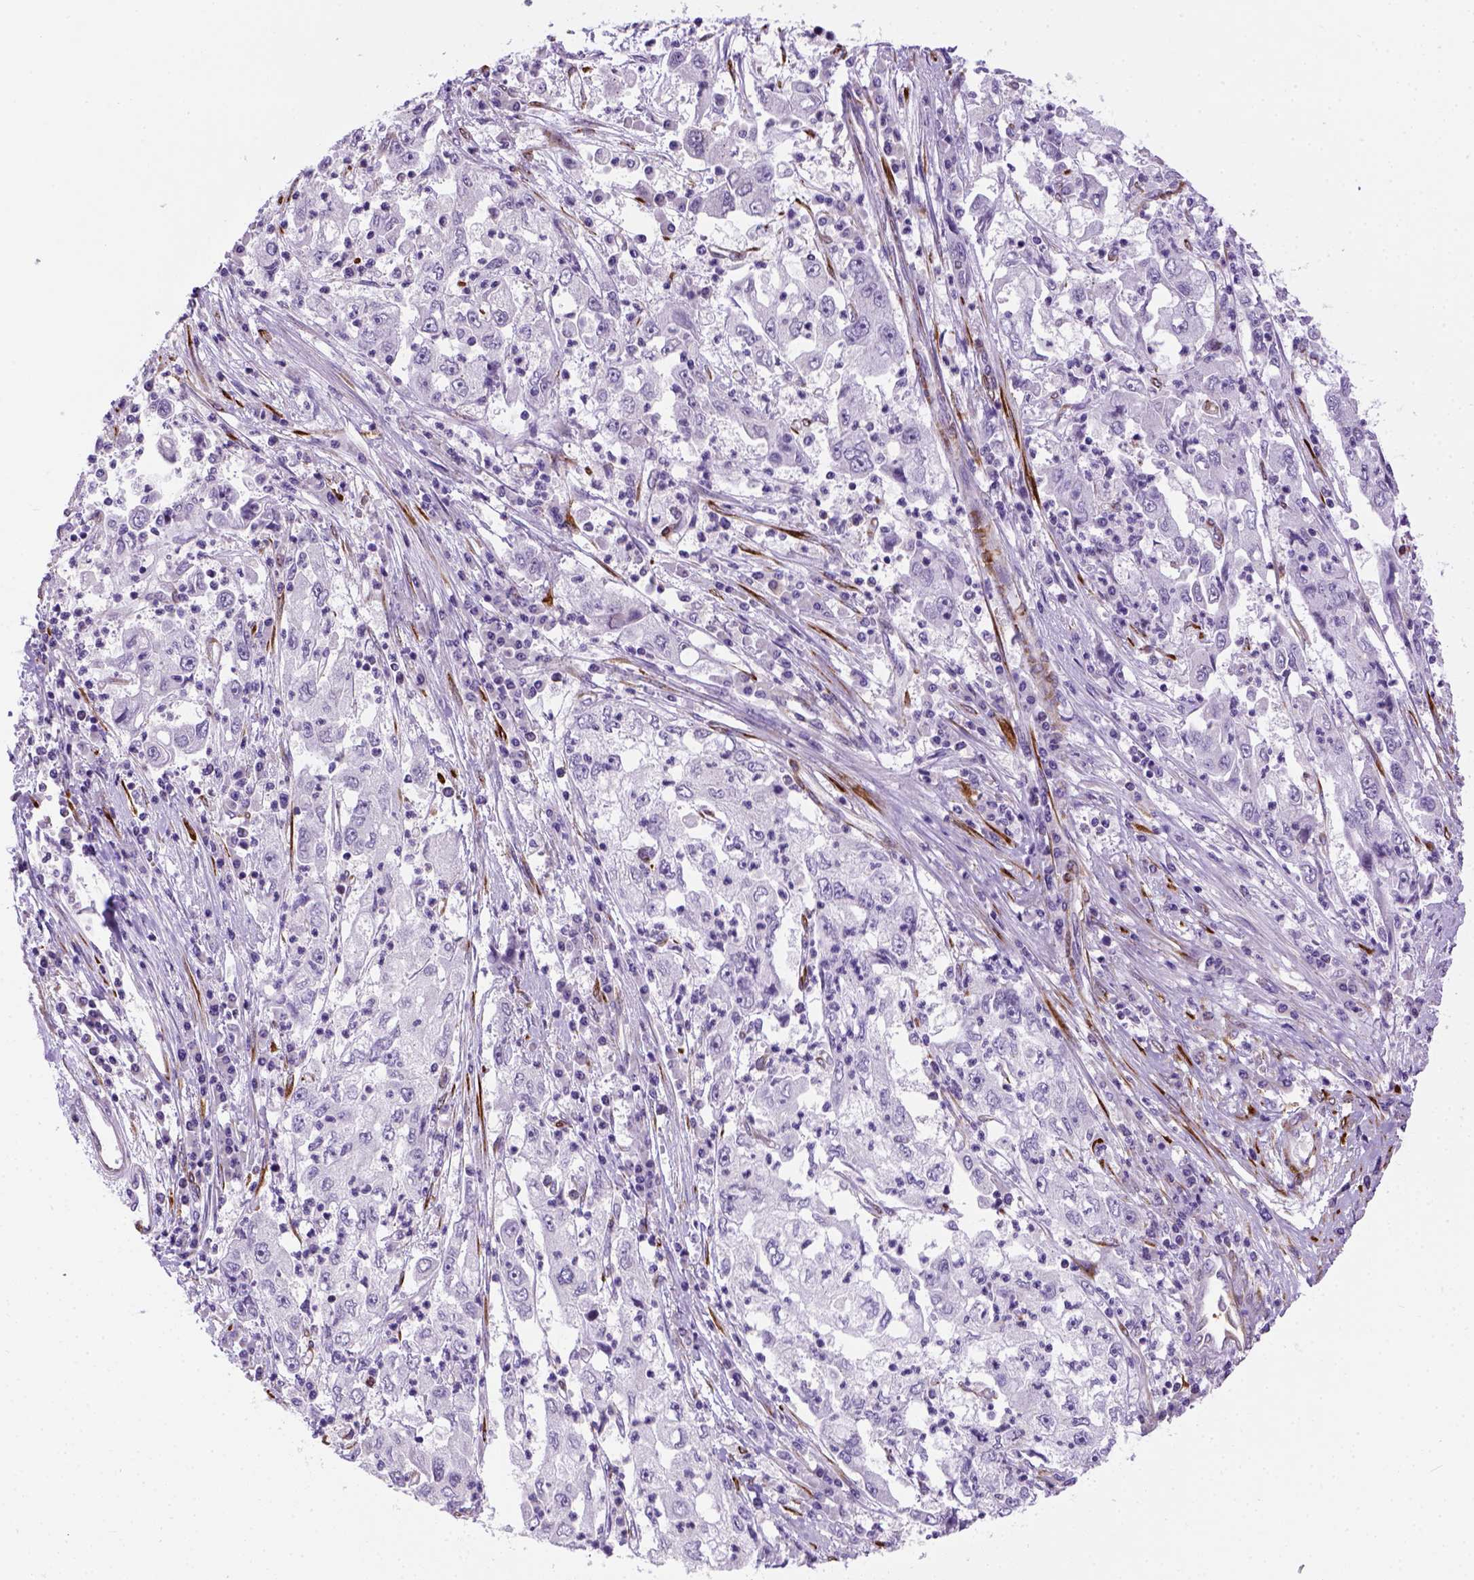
{"staining": {"intensity": "negative", "quantity": "none", "location": "none"}, "tissue": "cervical cancer", "cell_type": "Tumor cells", "image_type": "cancer", "snomed": [{"axis": "morphology", "description": "Squamous cell carcinoma, NOS"}, {"axis": "topography", "description": "Cervix"}], "caption": "This is an immunohistochemistry (IHC) photomicrograph of human cervical cancer. There is no staining in tumor cells.", "gene": "KAZN", "patient": {"sex": "female", "age": 36}}